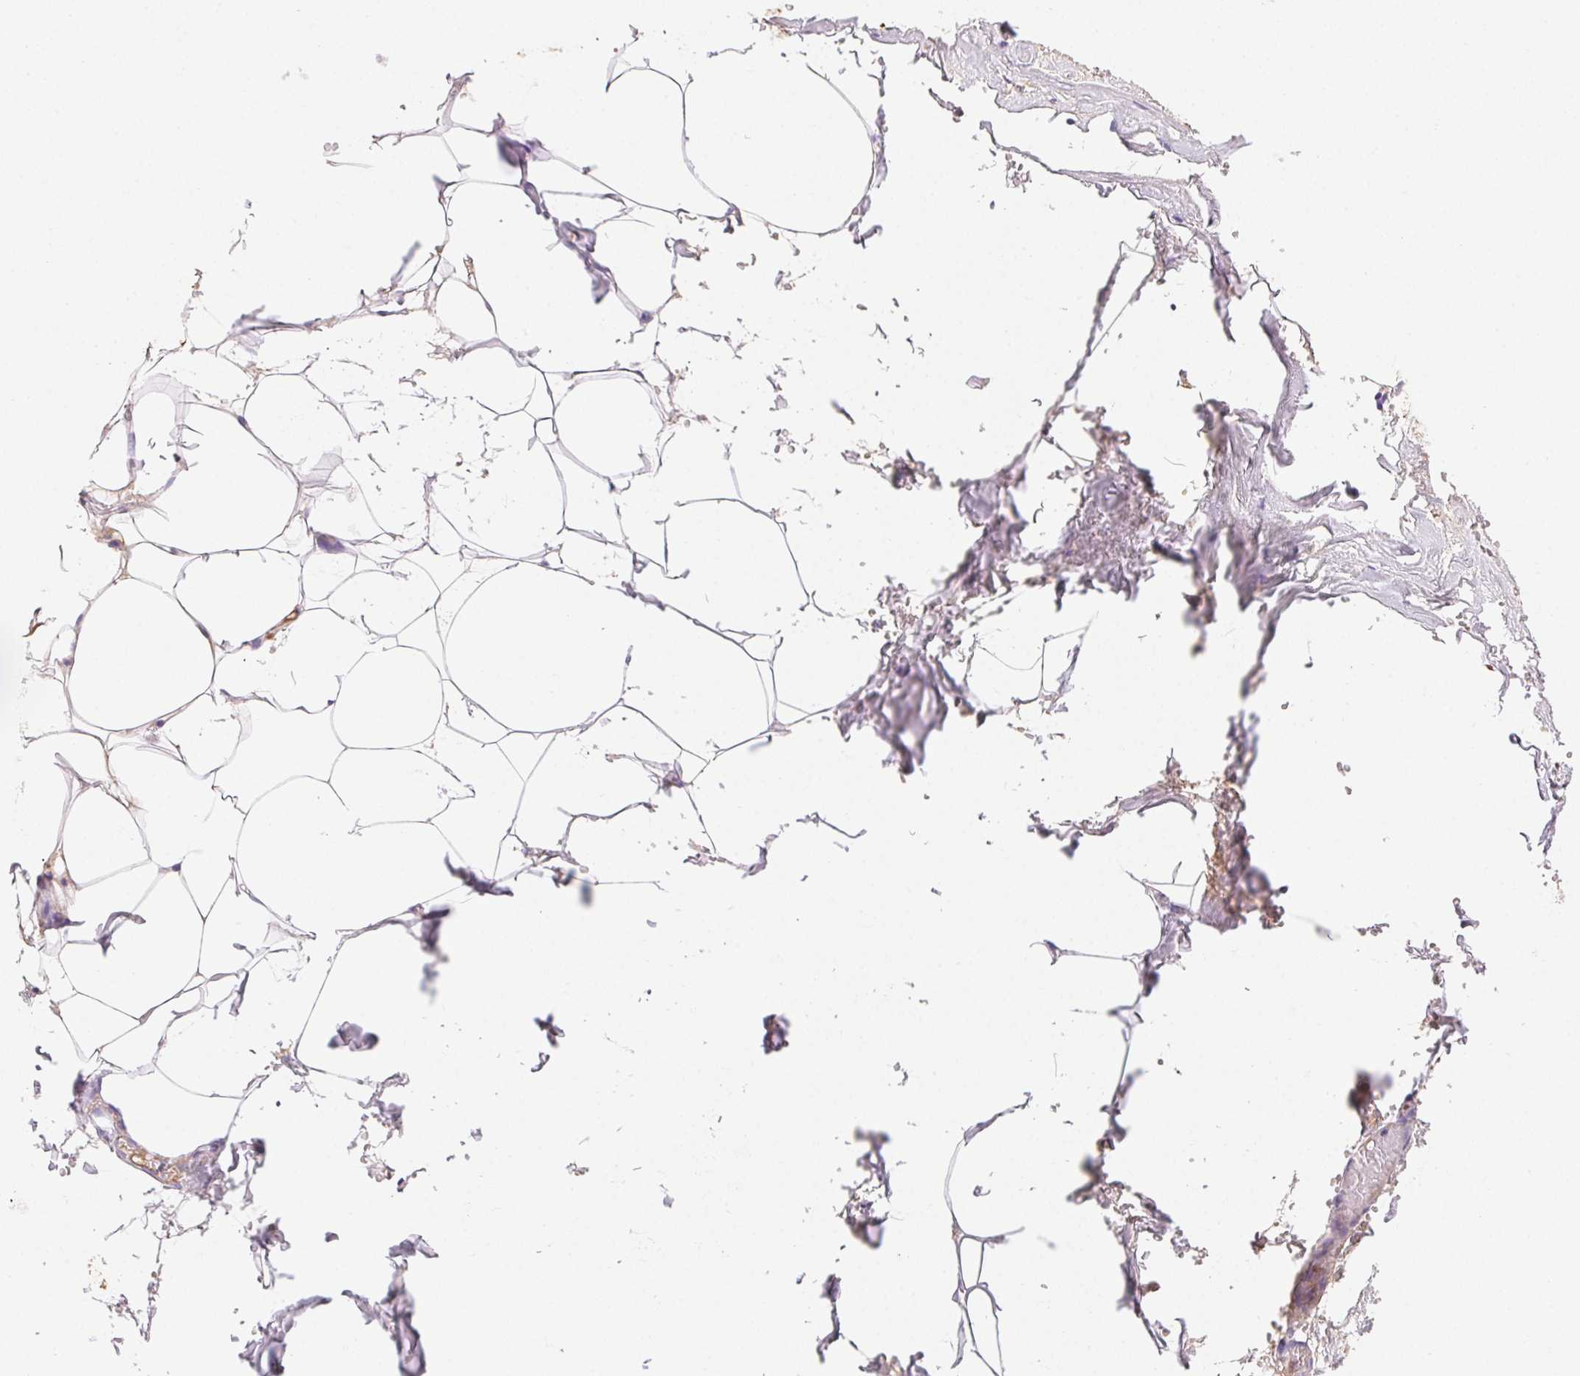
{"staining": {"intensity": "negative", "quantity": "none", "location": "none"}, "tissue": "adipose tissue", "cell_type": "Adipocytes", "image_type": "normal", "snomed": [{"axis": "morphology", "description": "Normal tissue, NOS"}, {"axis": "topography", "description": "Prostate"}, {"axis": "topography", "description": "Peripheral nerve tissue"}], "caption": "Immunohistochemistry photomicrograph of benign adipose tissue: human adipose tissue stained with DAB (3,3'-diaminobenzidine) demonstrates no significant protein expression in adipocytes. (DAB (3,3'-diaminobenzidine) IHC, high magnification).", "gene": "FGA", "patient": {"sex": "male", "age": 55}}